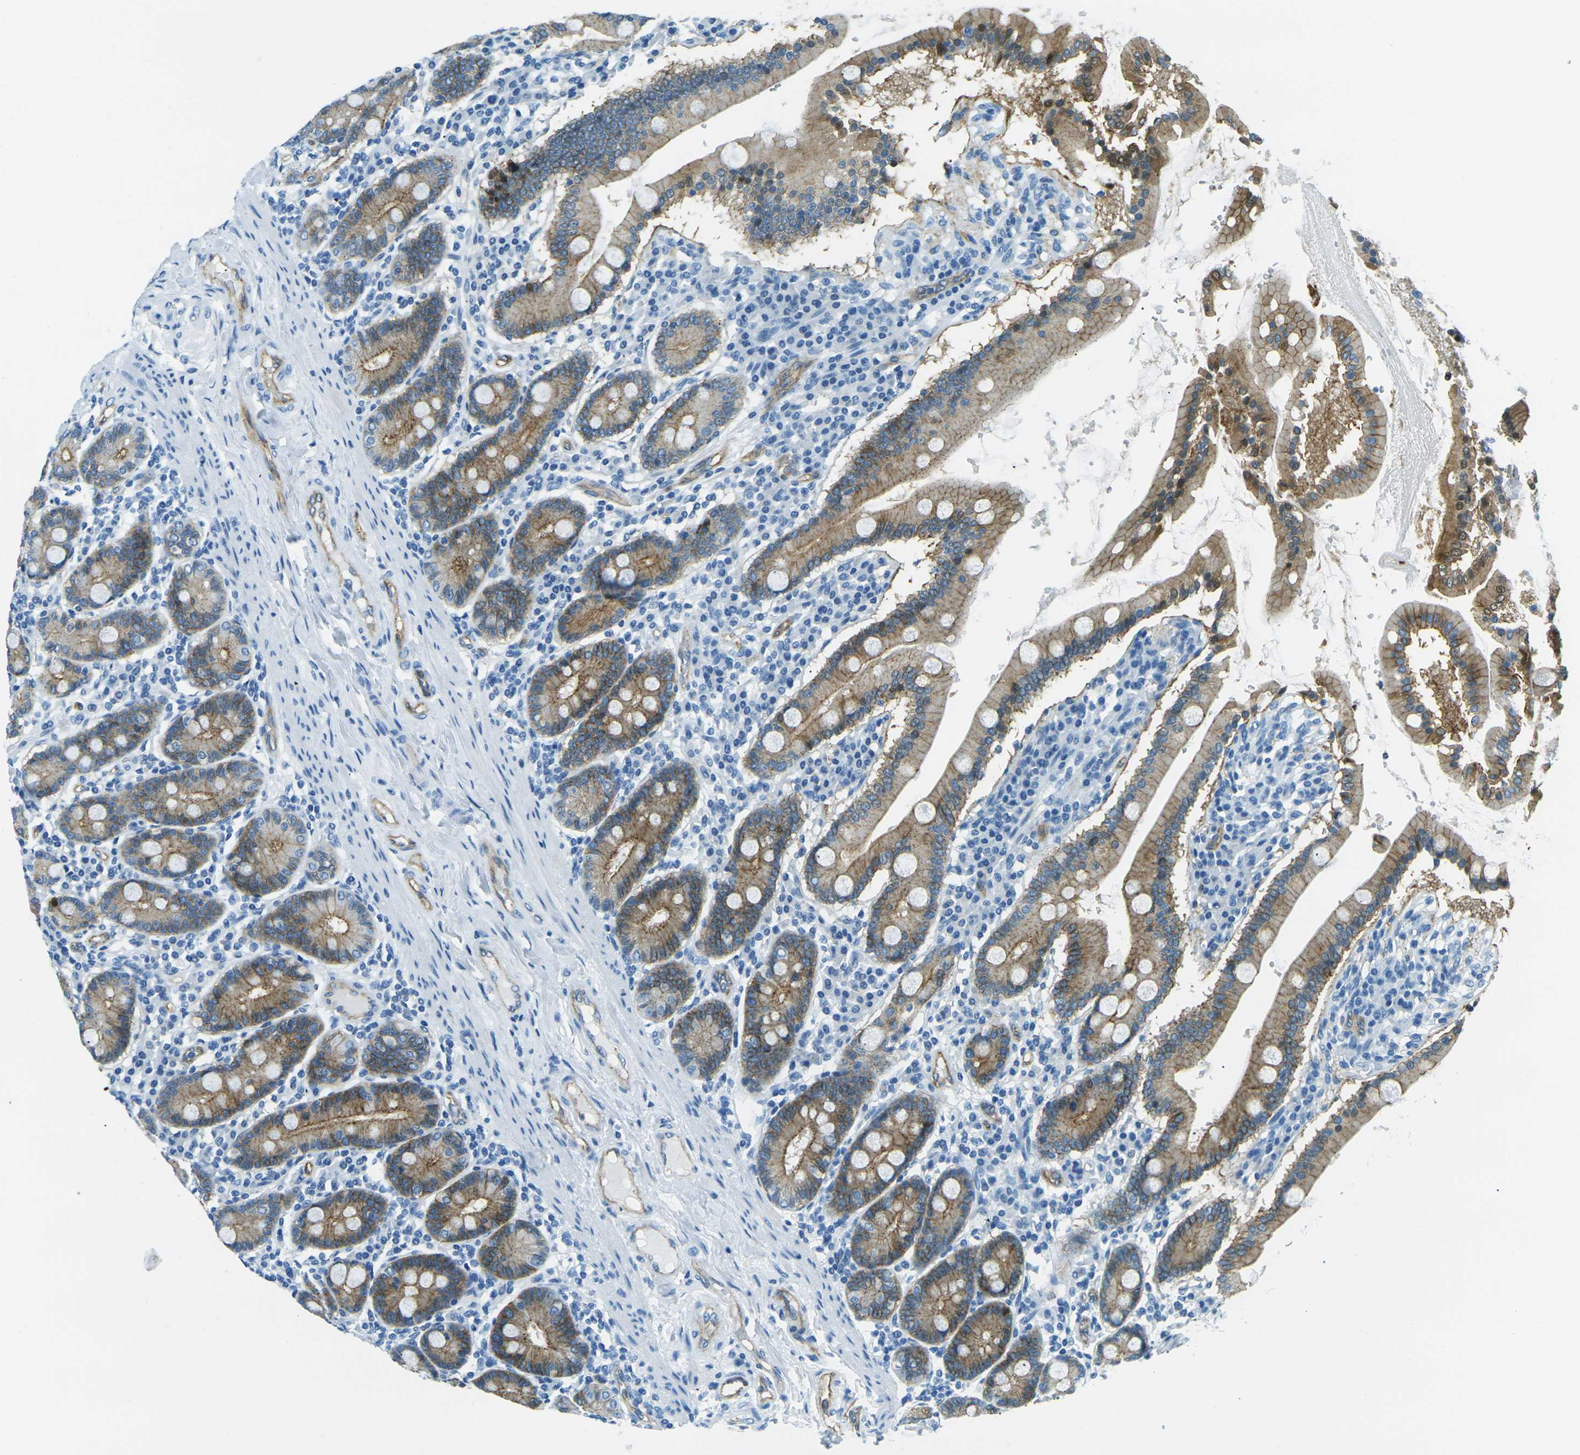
{"staining": {"intensity": "moderate", "quantity": ">75%", "location": "cytoplasmic/membranous"}, "tissue": "duodenum", "cell_type": "Glandular cells", "image_type": "normal", "snomed": [{"axis": "morphology", "description": "Normal tissue, NOS"}, {"axis": "topography", "description": "Duodenum"}], "caption": "Immunohistochemical staining of unremarkable duodenum shows medium levels of moderate cytoplasmic/membranous expression in approximately >75% of glandular cells.", "gene": "OCLN", "patient": {"sex": "male", "age": 50}}